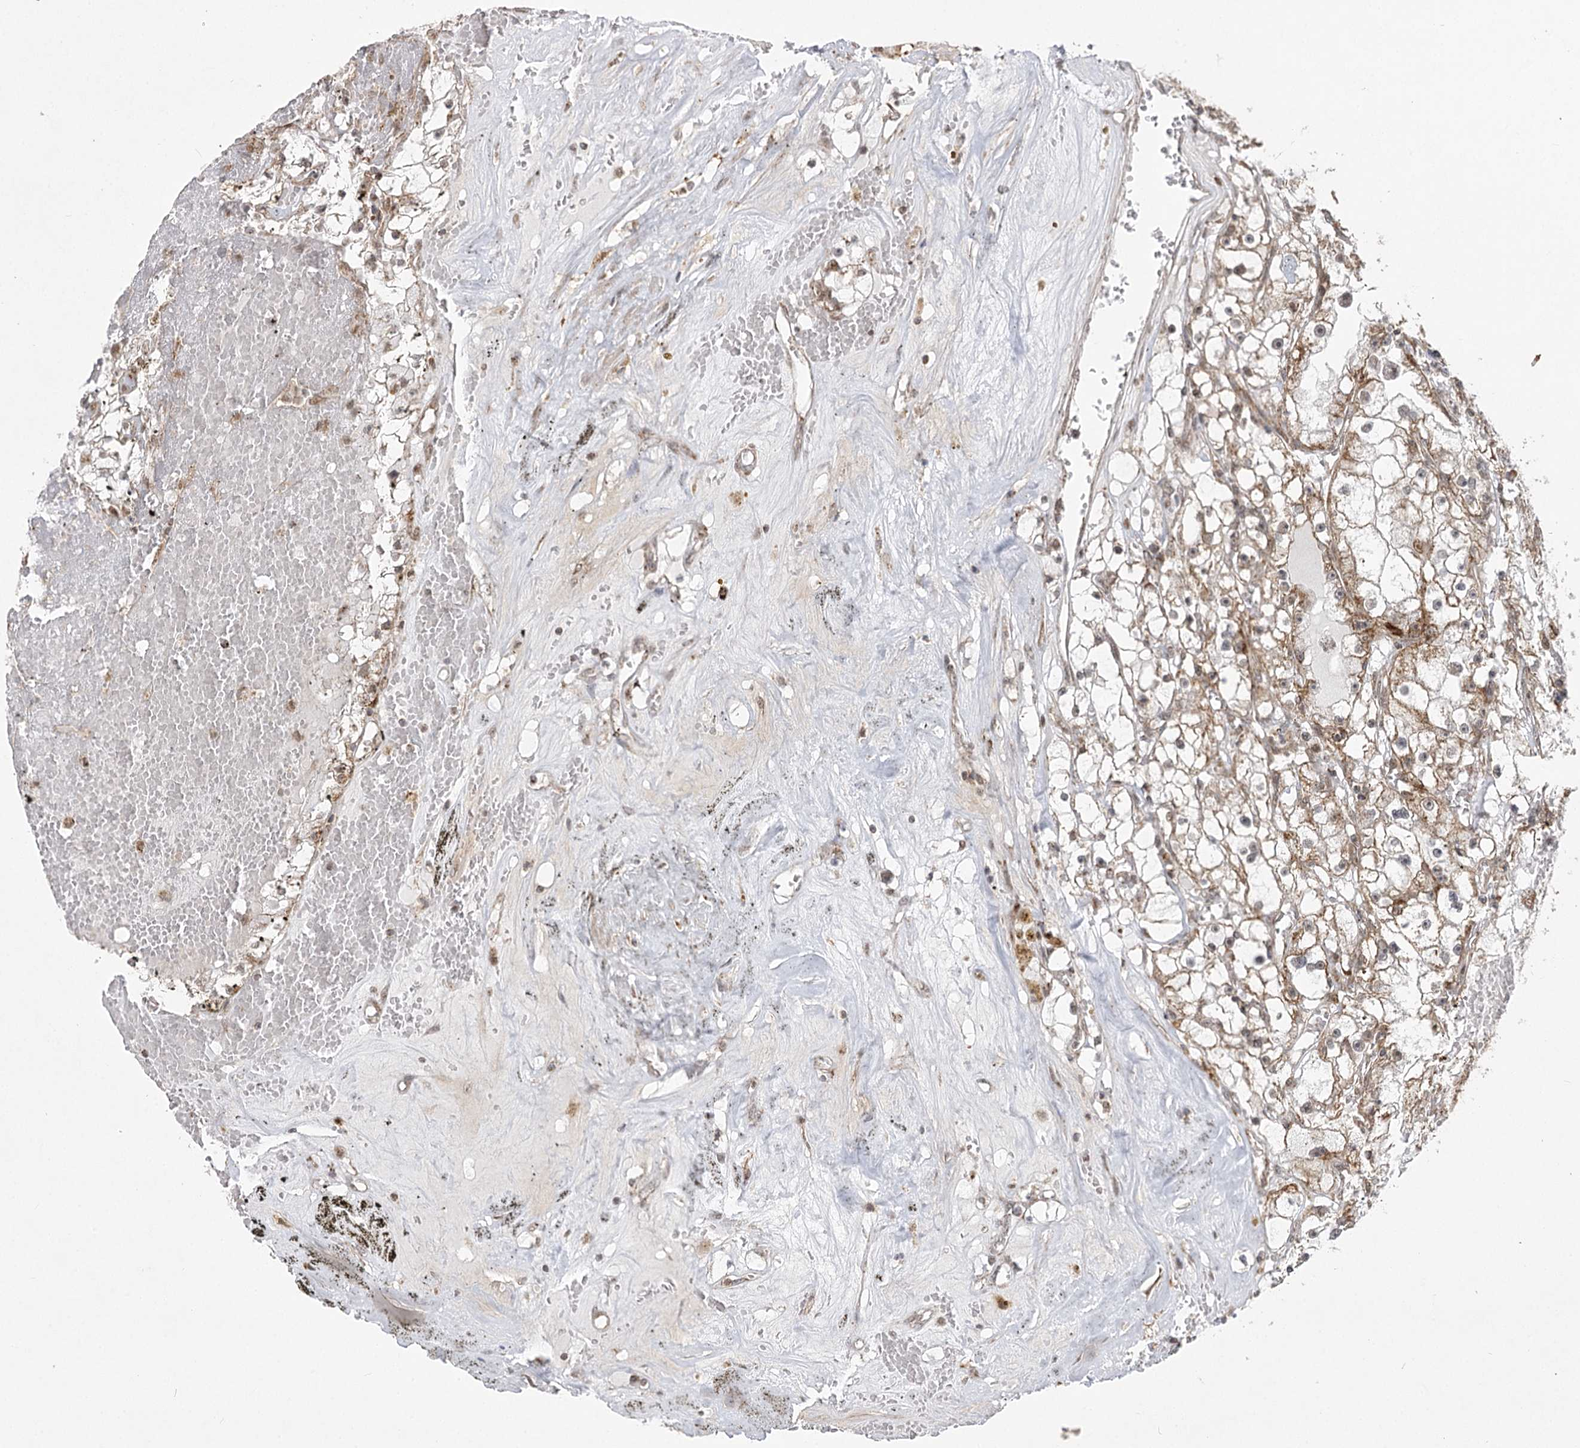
{"staining": {"intensity": "moderate", "quantity": "25%-75%", "location": "cytoplasmic/membranous"}, "tissue": "renal cancer", "cell_type": "Tumor cells", "image_type": "cancer", "snomed": [{"axis": "morphology", "description": "Adenocarcinoma, NOS"}, {"axis": "topography", "description": "Kidney"}], "caption": "Protein analysis of adenocarcinoma (renal) tissue shows moderate cytoplasmic/membranous expression in about 25%-75% of tumor cells. The staining was performed using DAB (3,3'-diaminobenzidine), with brown indicating positive protein expression. Nuclei are stained blue with hematoxylin.", "gene": "SLC4A1AP", "patient": {"sex": "male", "age": 56}}